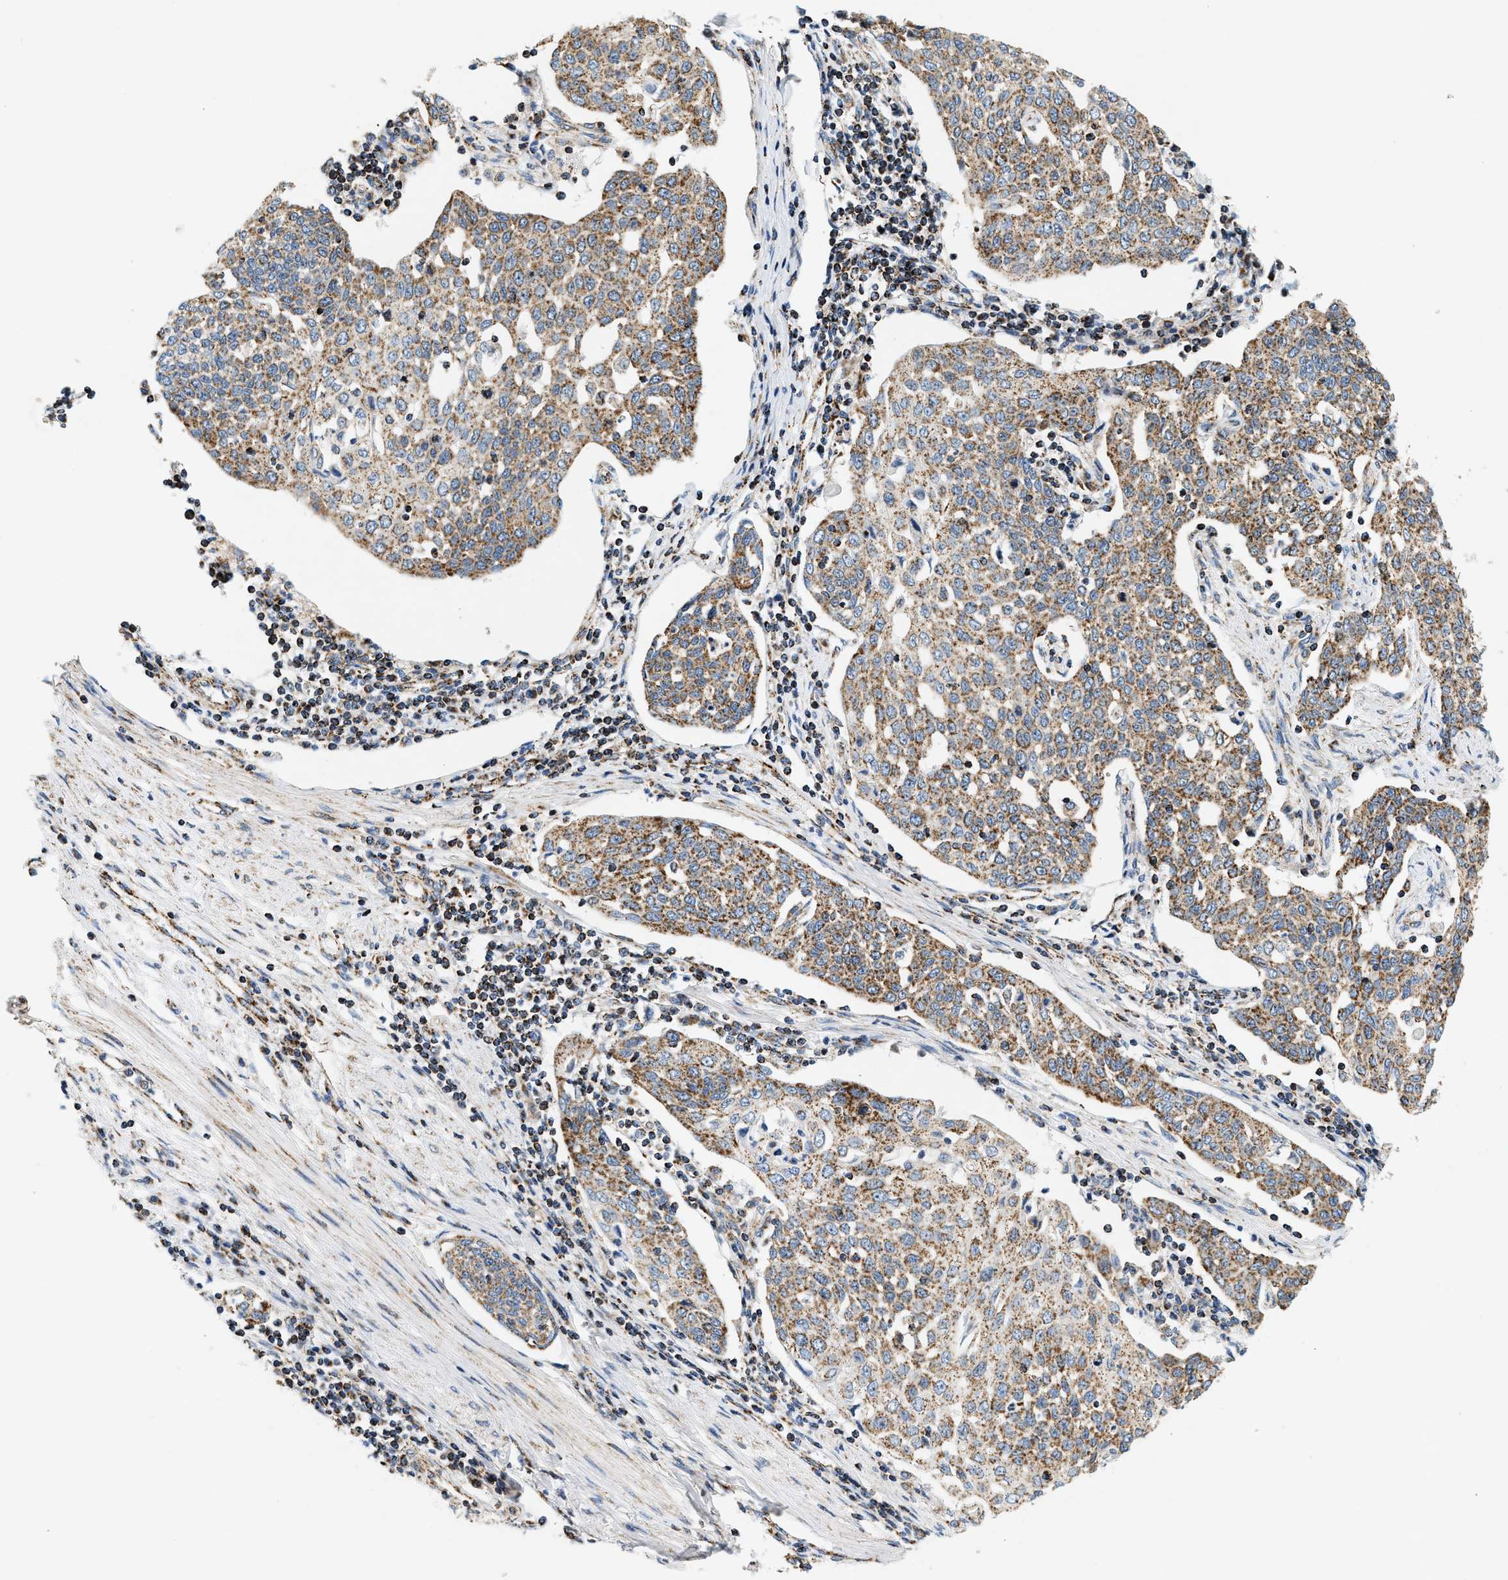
{"staining": {"intensity": "moderate", "quantity": ">75%", "location": "cytoplasmic/membranous"}, "tissue": "cervical cancer", "cell_type": "Tumor cells", "image_type": "cancer", "snomed": [{"axis": "morphology", "description": "Squamous cell carcinoma, NOS"}, {"axis": "topography", "description": "Cervix"}], "caption": "Immunohistochemistry (IHC) (DAB (3,3'-diaminobenzidine)) staining of cervical cancer demonstrates moderate cytoplasmic/membranous protein staining in about >75% of tumor cells.", "gene": "PDE1A", "patient": {"sex": "female", "age": 34}}